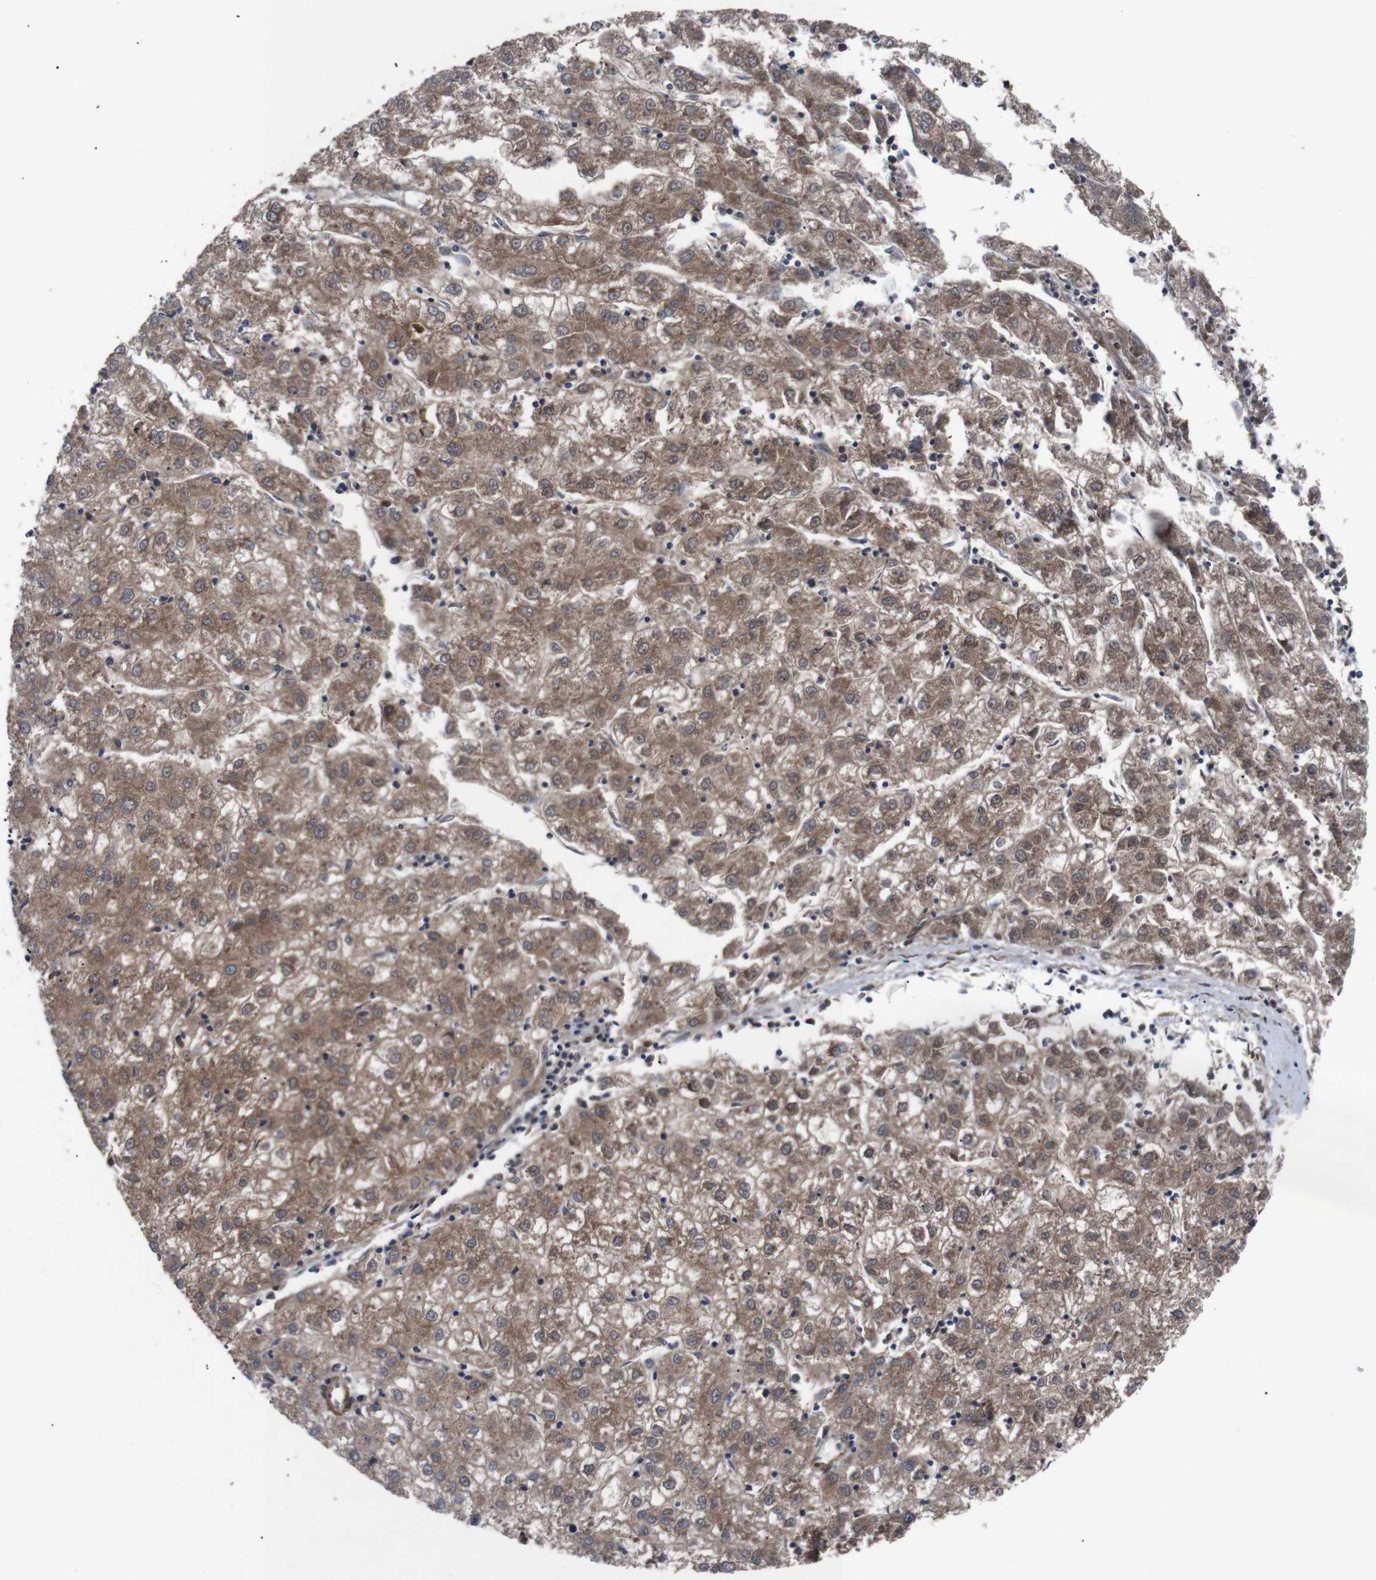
{"staining": {"intensity": "moderate", "quantity": ">75%", "location": "cytoplasmic/membranous"}, "tissue": "liver cancer", "cell_type": "Tumor cells", "image_type": "cancer", "snomed": [{"axis": "morphology", "description": "Carcinoma, Hepatocellular, NOS"}, {"axis": "topography", "description": "Liver"}], "caption": "Protein positivity by immunohistochemistry displays moderate cytoplasmic/membranous staining in about >75% of tumor cells in liver cancer. (DAB IHC with brightfield microscopy, high magnification).", "gene": "PAWR", "patient": {"sex": "male", "age": 72}}